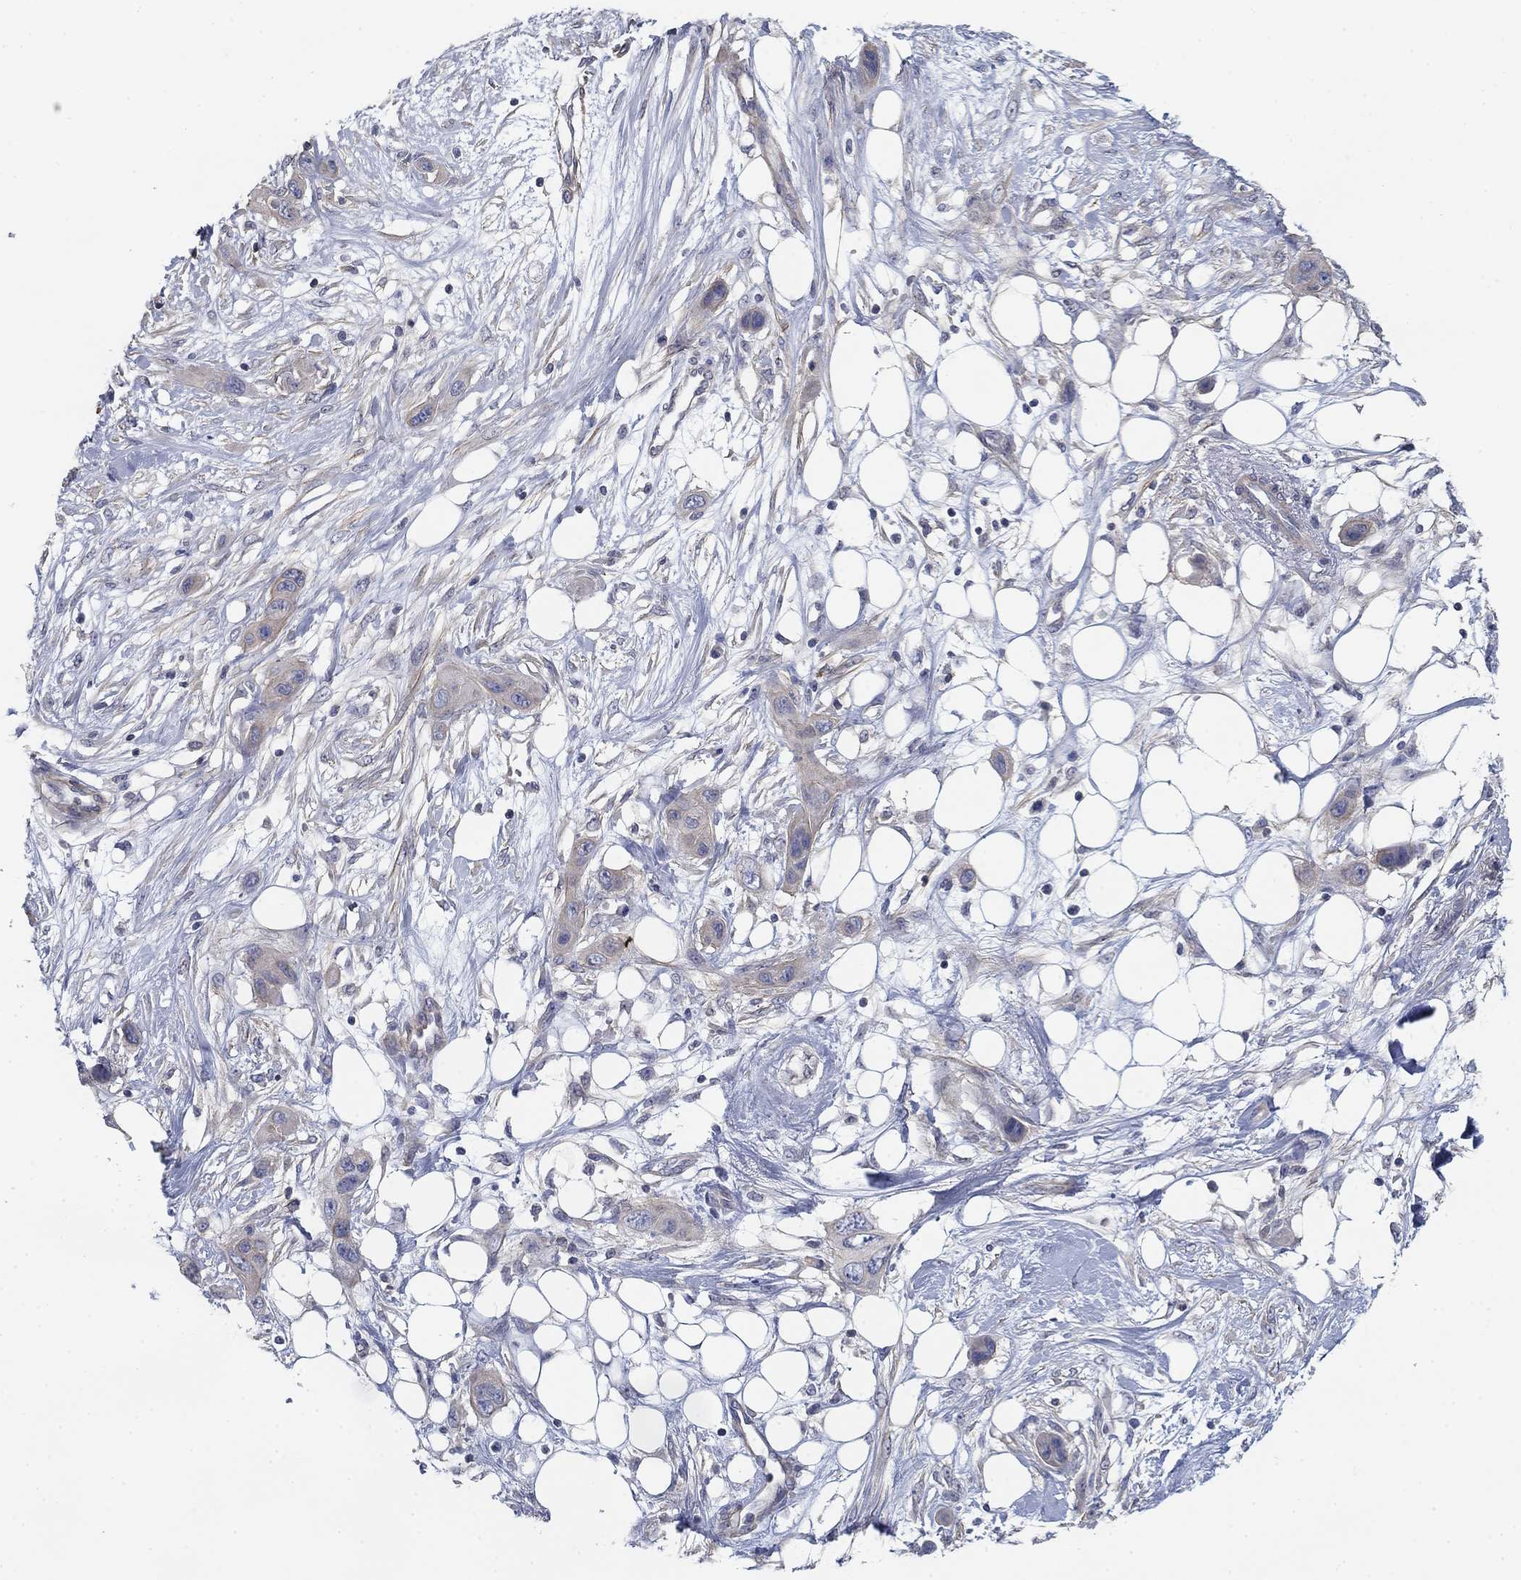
{"staining": {"intensity": "weak", "quantity": "<25%", "location": "cytoplasmic/membranous"}, "tissue": "skin cancer", "cell_type": "Tumor cells", "image_type": "cancer", "snomed": [{"axis": "morphology", "description": "Squamous cell carcinoma, NOS"}, {"axis": "topography", "description": "Skin"}], "caption": "Protein analysis of squamous cell carcinoma (skin) shows no significant expression in tumor cells.", "gene": "GRK7", "patient": {"sex": "male", "age": 79}}